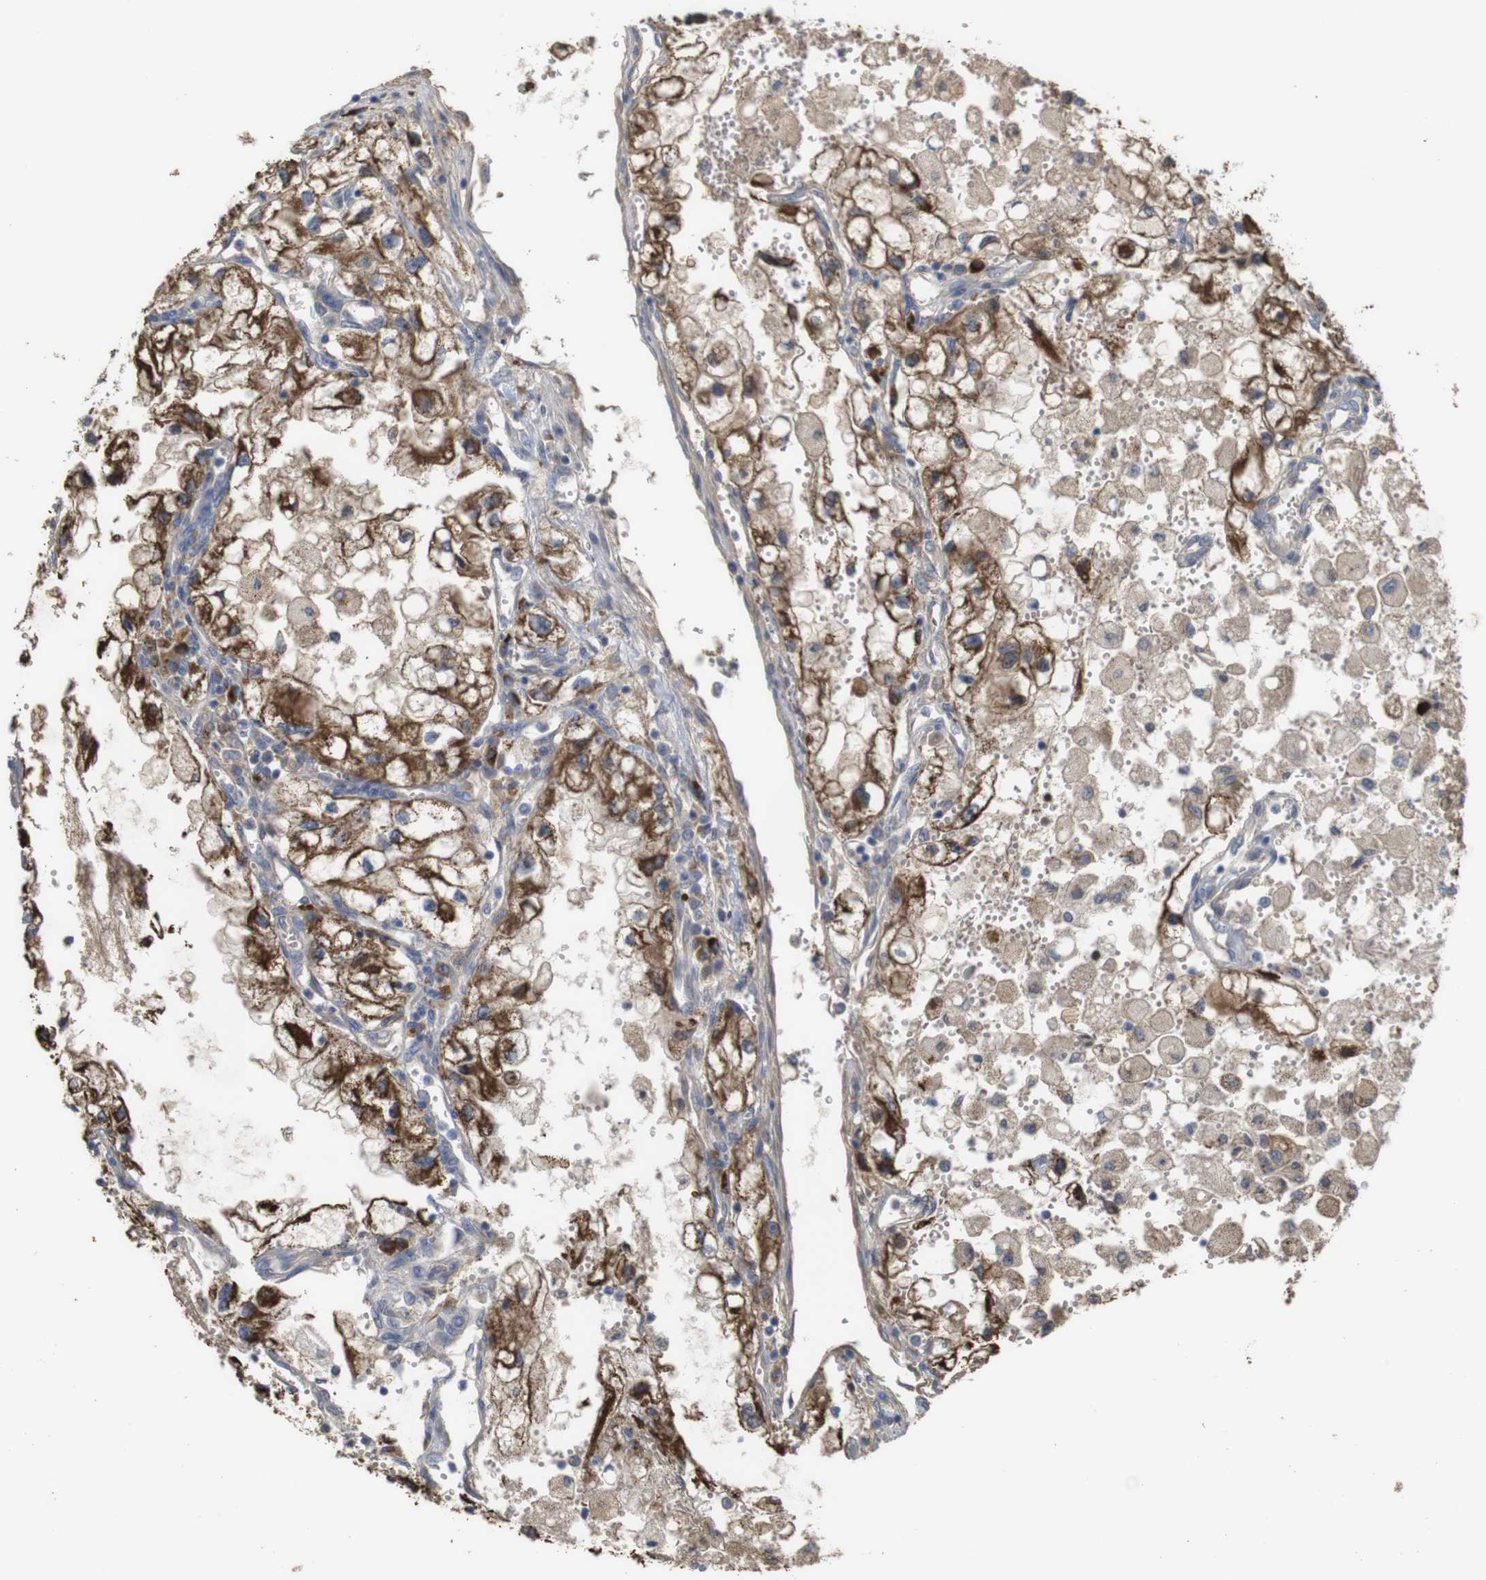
{"staining": {"intensity": "strong", "quantity": "25%-75%", "location": "cytoplasmic/membranous"}, "tissue": "renal cancer", "cell_type": "Tumor cells", "image_type": "cancer", "snomed": [{"axis": "morphology", "description": "Adenocarcinoma, NOS"}, {"axis": "topography", "description": "Kidney"}], "caption": "Brown immunohistochemical staining in human renal cancer demonstrates strong cytoplasmic/membranous positivity in approximately 25%-75% of tumor cells. The staining was performed using DAB, with brown indicating positive protein expression. Nuclei are stained blue with hematoxylin.", "gene": "PTPRR", "patient": {"sex": "female", "age": 70}}